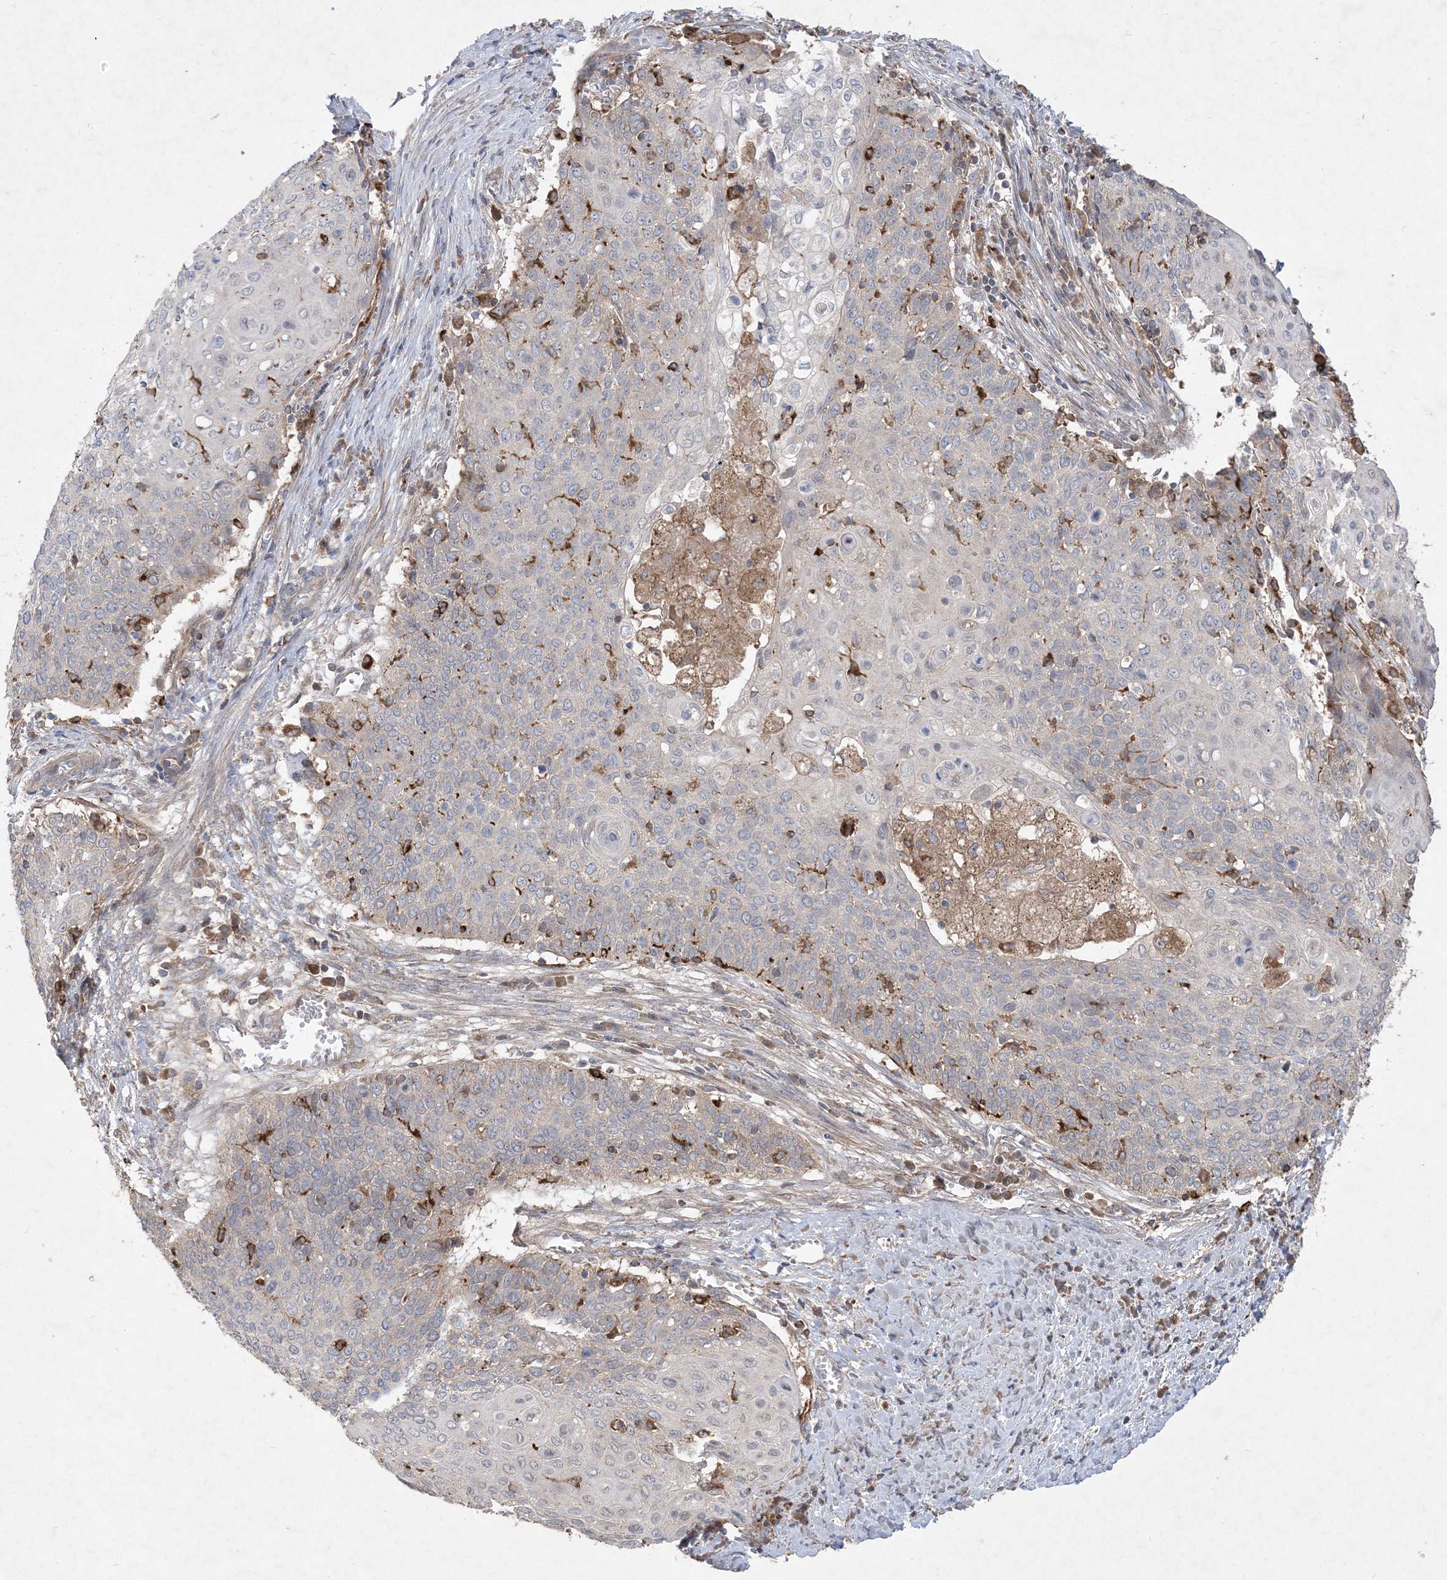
{"staining": {"intensity": "negative", "quantity": "none", "location": "none"}, "tissue": "cervical cancer", "cell_type": "Tumor cells", "image_type": "cancer", "snomed": [{"axis": "morphology", "description": "Squamous cell carcinoma, NOS"}, {"axis": "topography", "description": "Cervix"}], "caption": "A photomicrograph of human cervical squamous cell carcinoma is negative for staining in tumor cells.", "gene": "MASP2", "patient": {"sex": "female", "age": 39}}